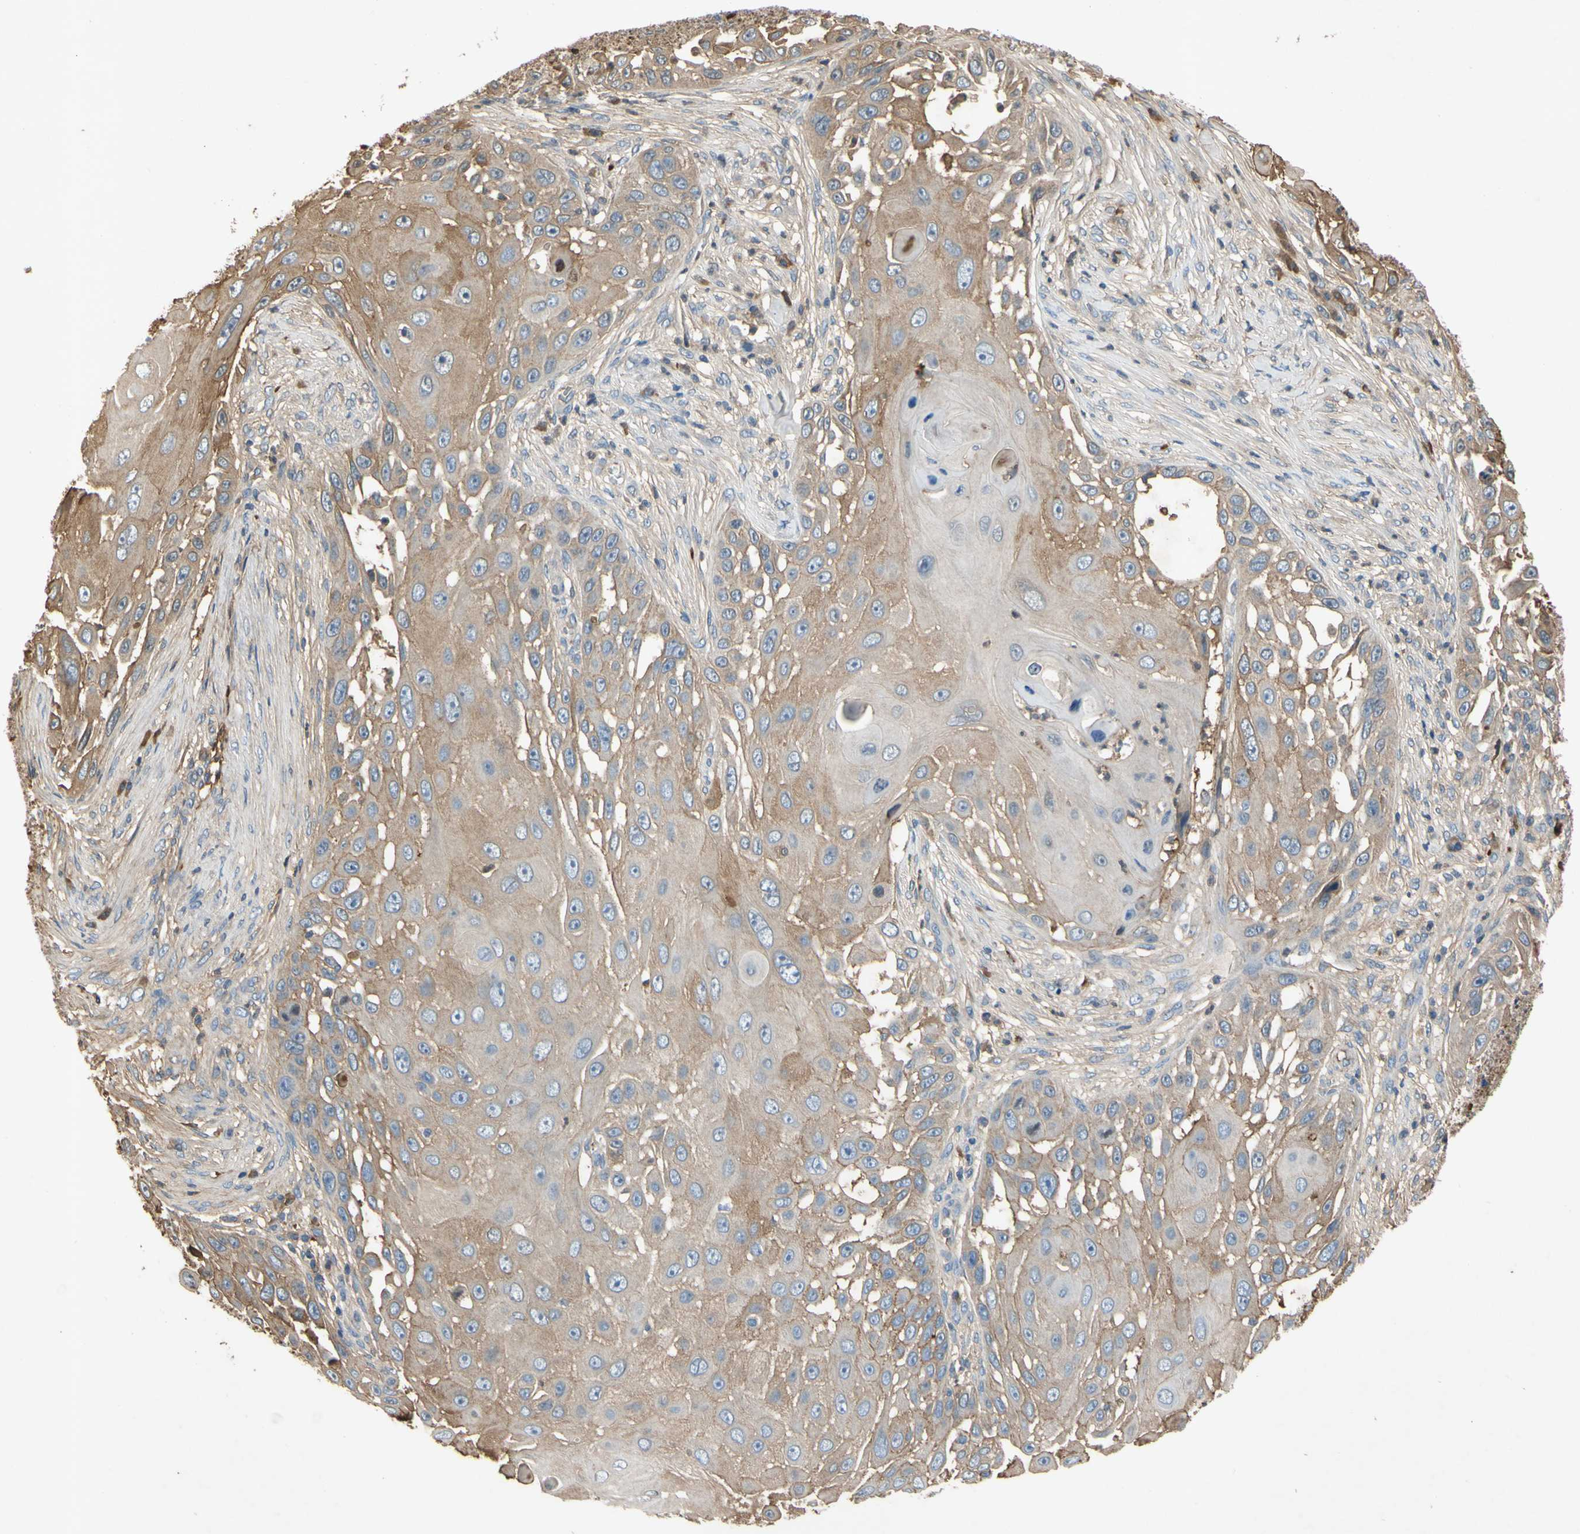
{"staining": {"intensity": "moderate", "quantity": "25%-75%", "location": "cytoplasmic/membranous"}, "tissue": "skin cancer", "cell_type": "Tumor cells", "image_type": "cancer", "snomed": [{"axis": "morphology", "description": "Squamous cell carcinoma, NOS"}, {"axis": "topography", "description": "Skin"}], "caption": "High-magnification brightfield microscopy of skin cancer (squamous cell carcinoma) stained with DAB (3,3'-diaminobenzidine) (brown) and counterstained with hematoxylin (blue). tumor cells exhibit moderate cytoplasmic/membranous staining is seen in about25%-75% of cells.", "gene": "TIMP2", "patient": {"sex": "female", "age": 44}}